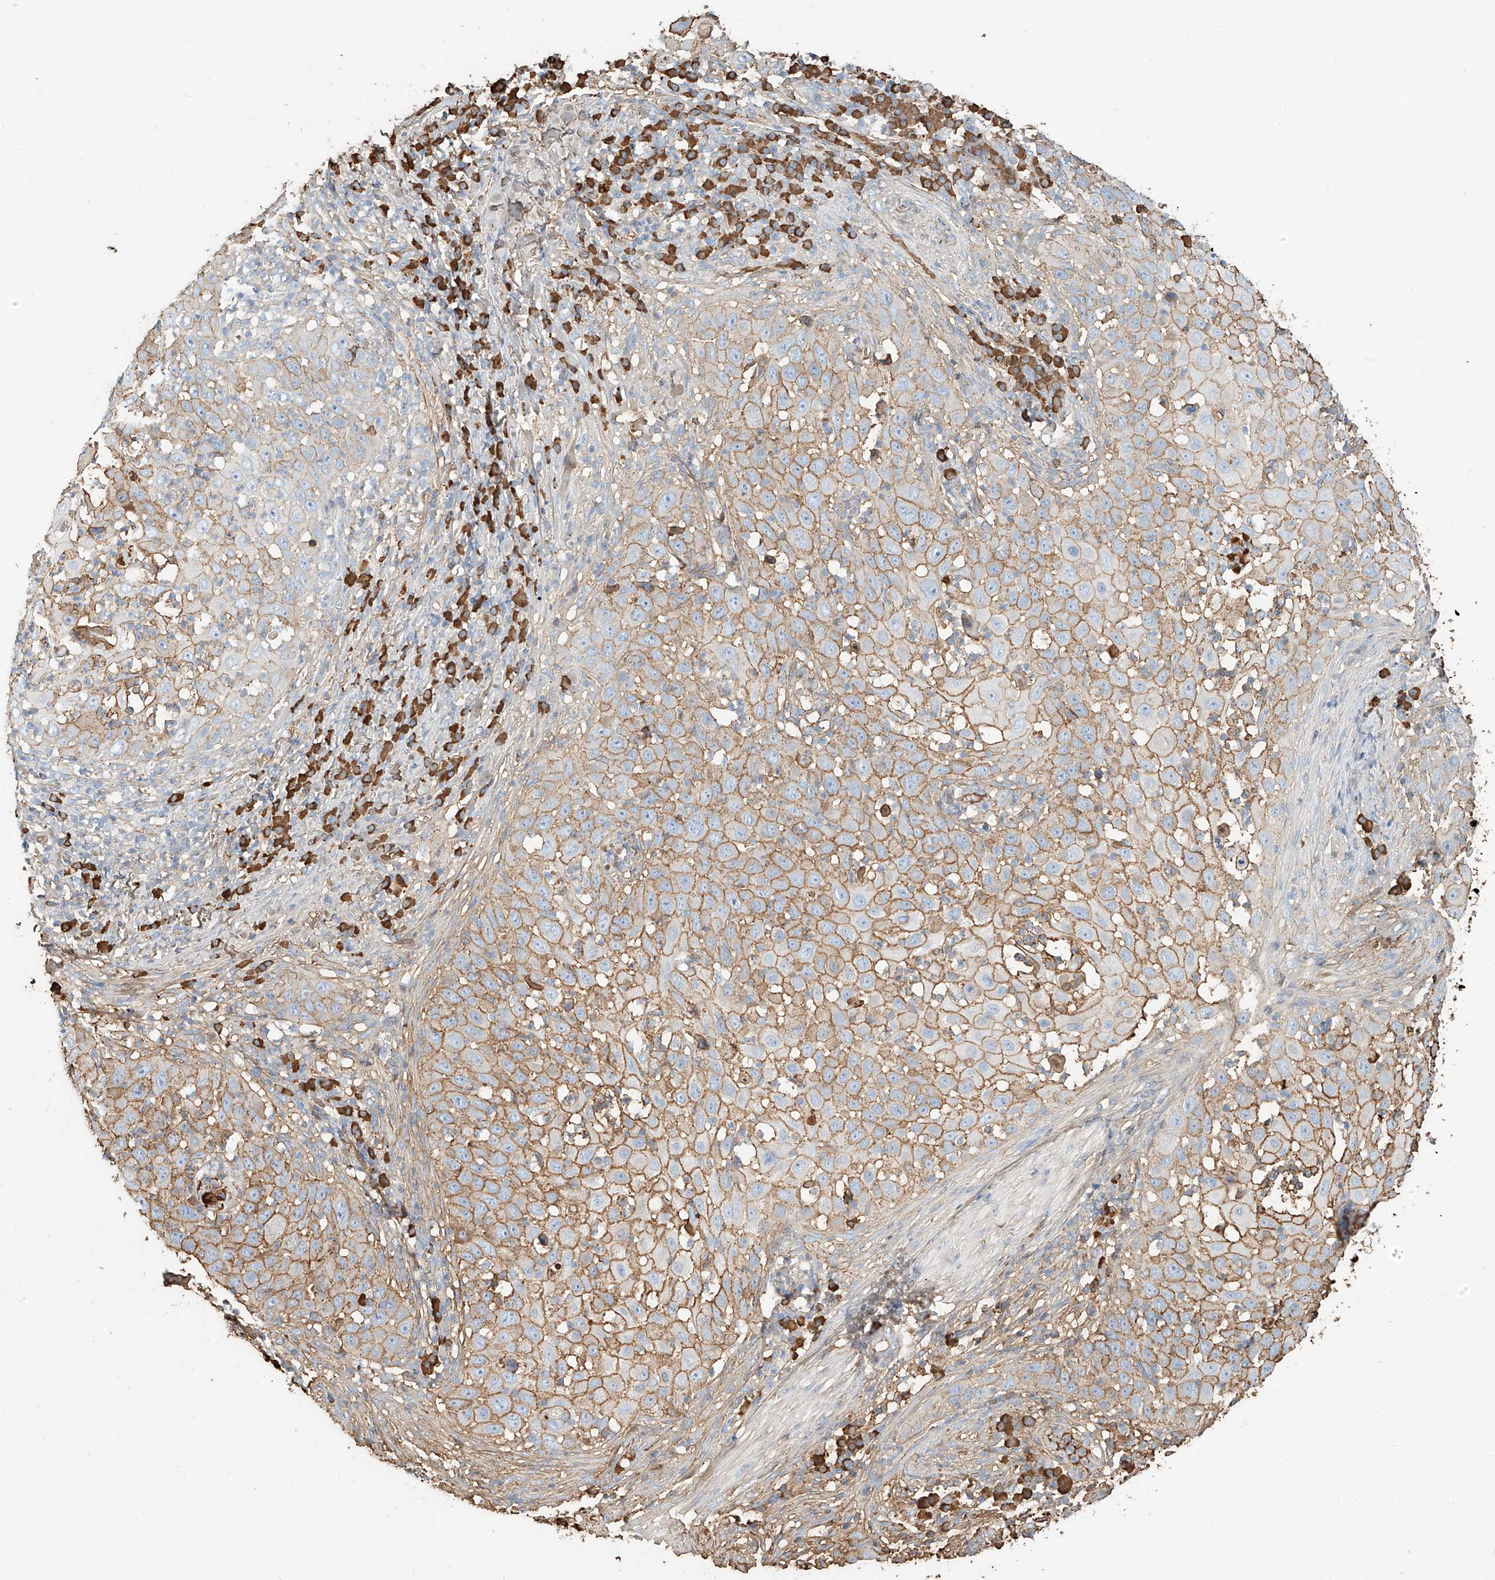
{"staining": {"intensity": "moderate", "quantity": ">75%", "location": "cytoplasmic/membranous"}, "tissue": "skin cancer", "cell_type": "Tumor cells", "image_type": "cancer", "snomed": [{"axis": "morphology", "description": "Squamous cell carcinoma, NOS"}, {"axis": "topography", "description": "Skin"}], "caption": "A micrograph of human skin cancer stained for a protein exhibits moderate cytoplasmic/membranous brown staining in tumor cells.", "gene": "ZFP30", "patient": {"sex": "female", "age": 44}}